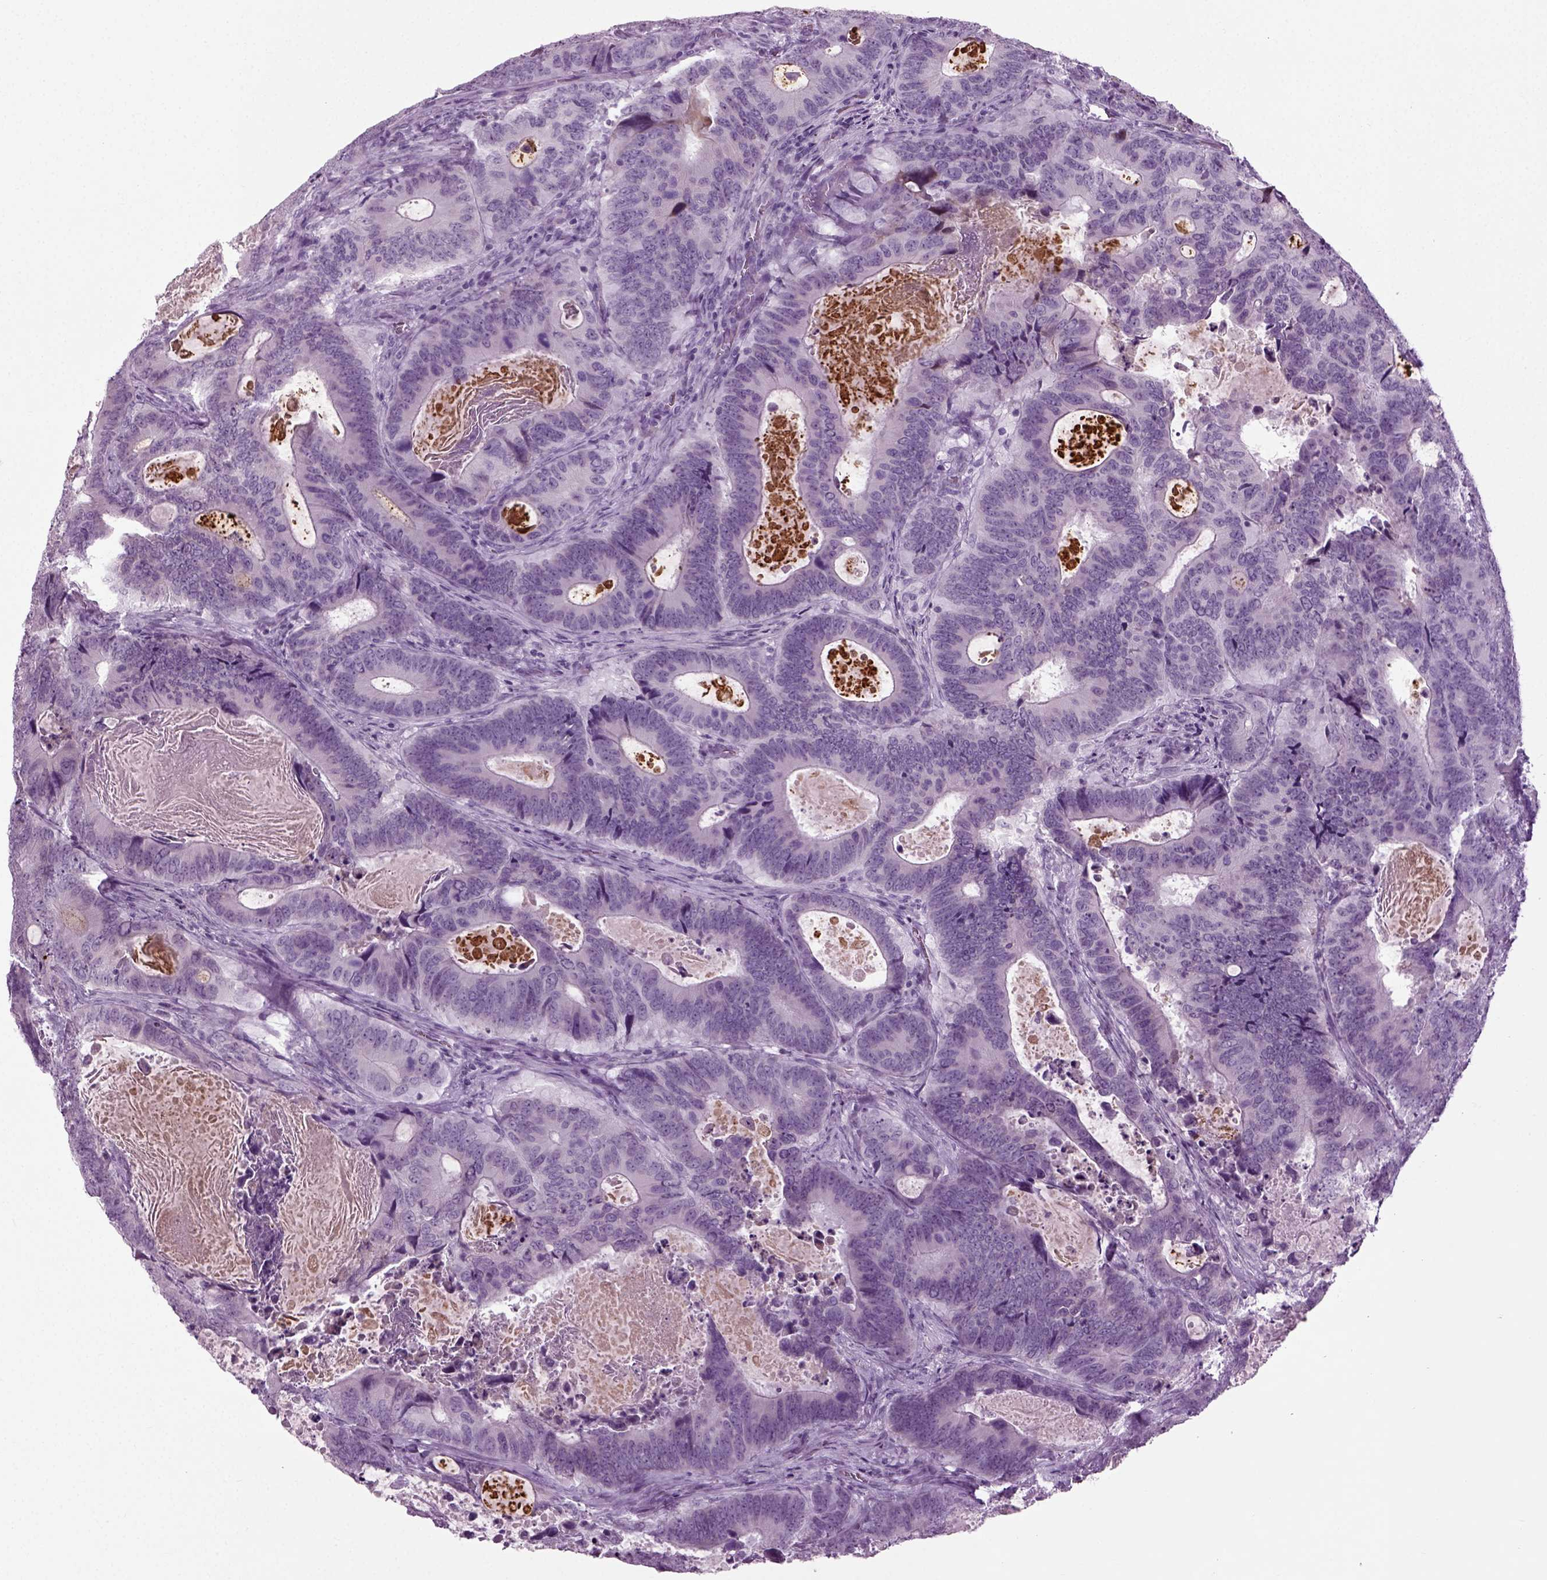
{"staining": {"intensity": "negative", "quantity": "none", "location": "none"}, "tissue": "colorectal cancer", "cell_type": "Tumor cells", "image_type": "cancer", "snomed": [{"axis": "morphology", "description": "Adenocarcinoma, NOS"}, {"axis": "topography", "description": "Colon"}], "caption": "DAB immunohistochemical staining of human colorectal cancer displays no significant expression in tumor cells.", "gene": "PRLH", "patient": {"sex": "female", "age": 82}}